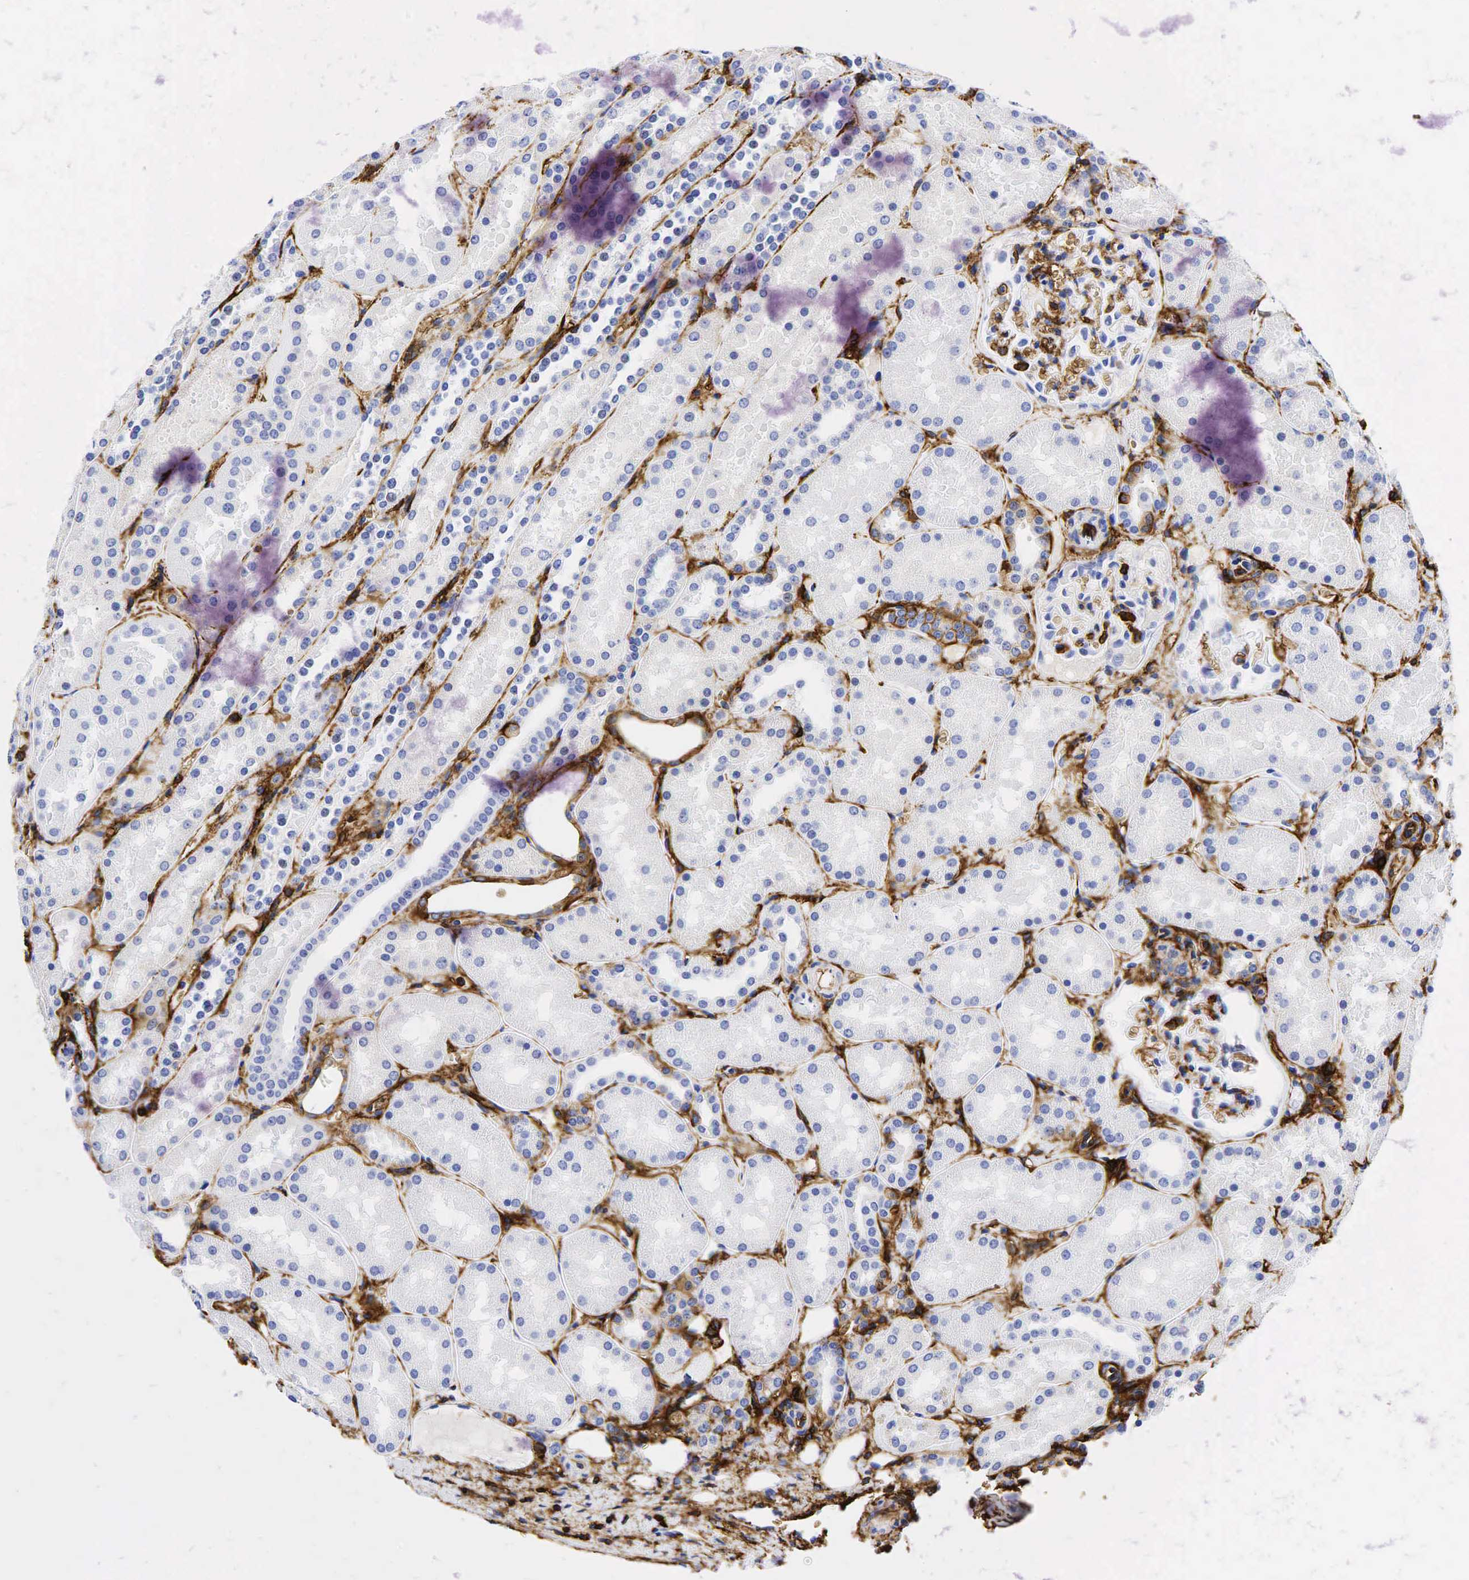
{"staining": {"intensity": "moderate", "quantity": "<25%", "location": "cytoplasmic/membranous"}, "tissue": "kidney", "cell_type": "Cells in glomeruli", "image_type": "normal", "snomed": [{"axis": "morphology", "description": "Normal tissue, NOS"}, {"axis": "topography", "description": "Kidney"}], "caption": "Cells in glomeruli demonstrate moderate cytoplasmic/membranous staining in approximately <25% of cells in unremarkable kidney.", "gene": "CD44", "patient": {"sex": "female", "age": 52}}